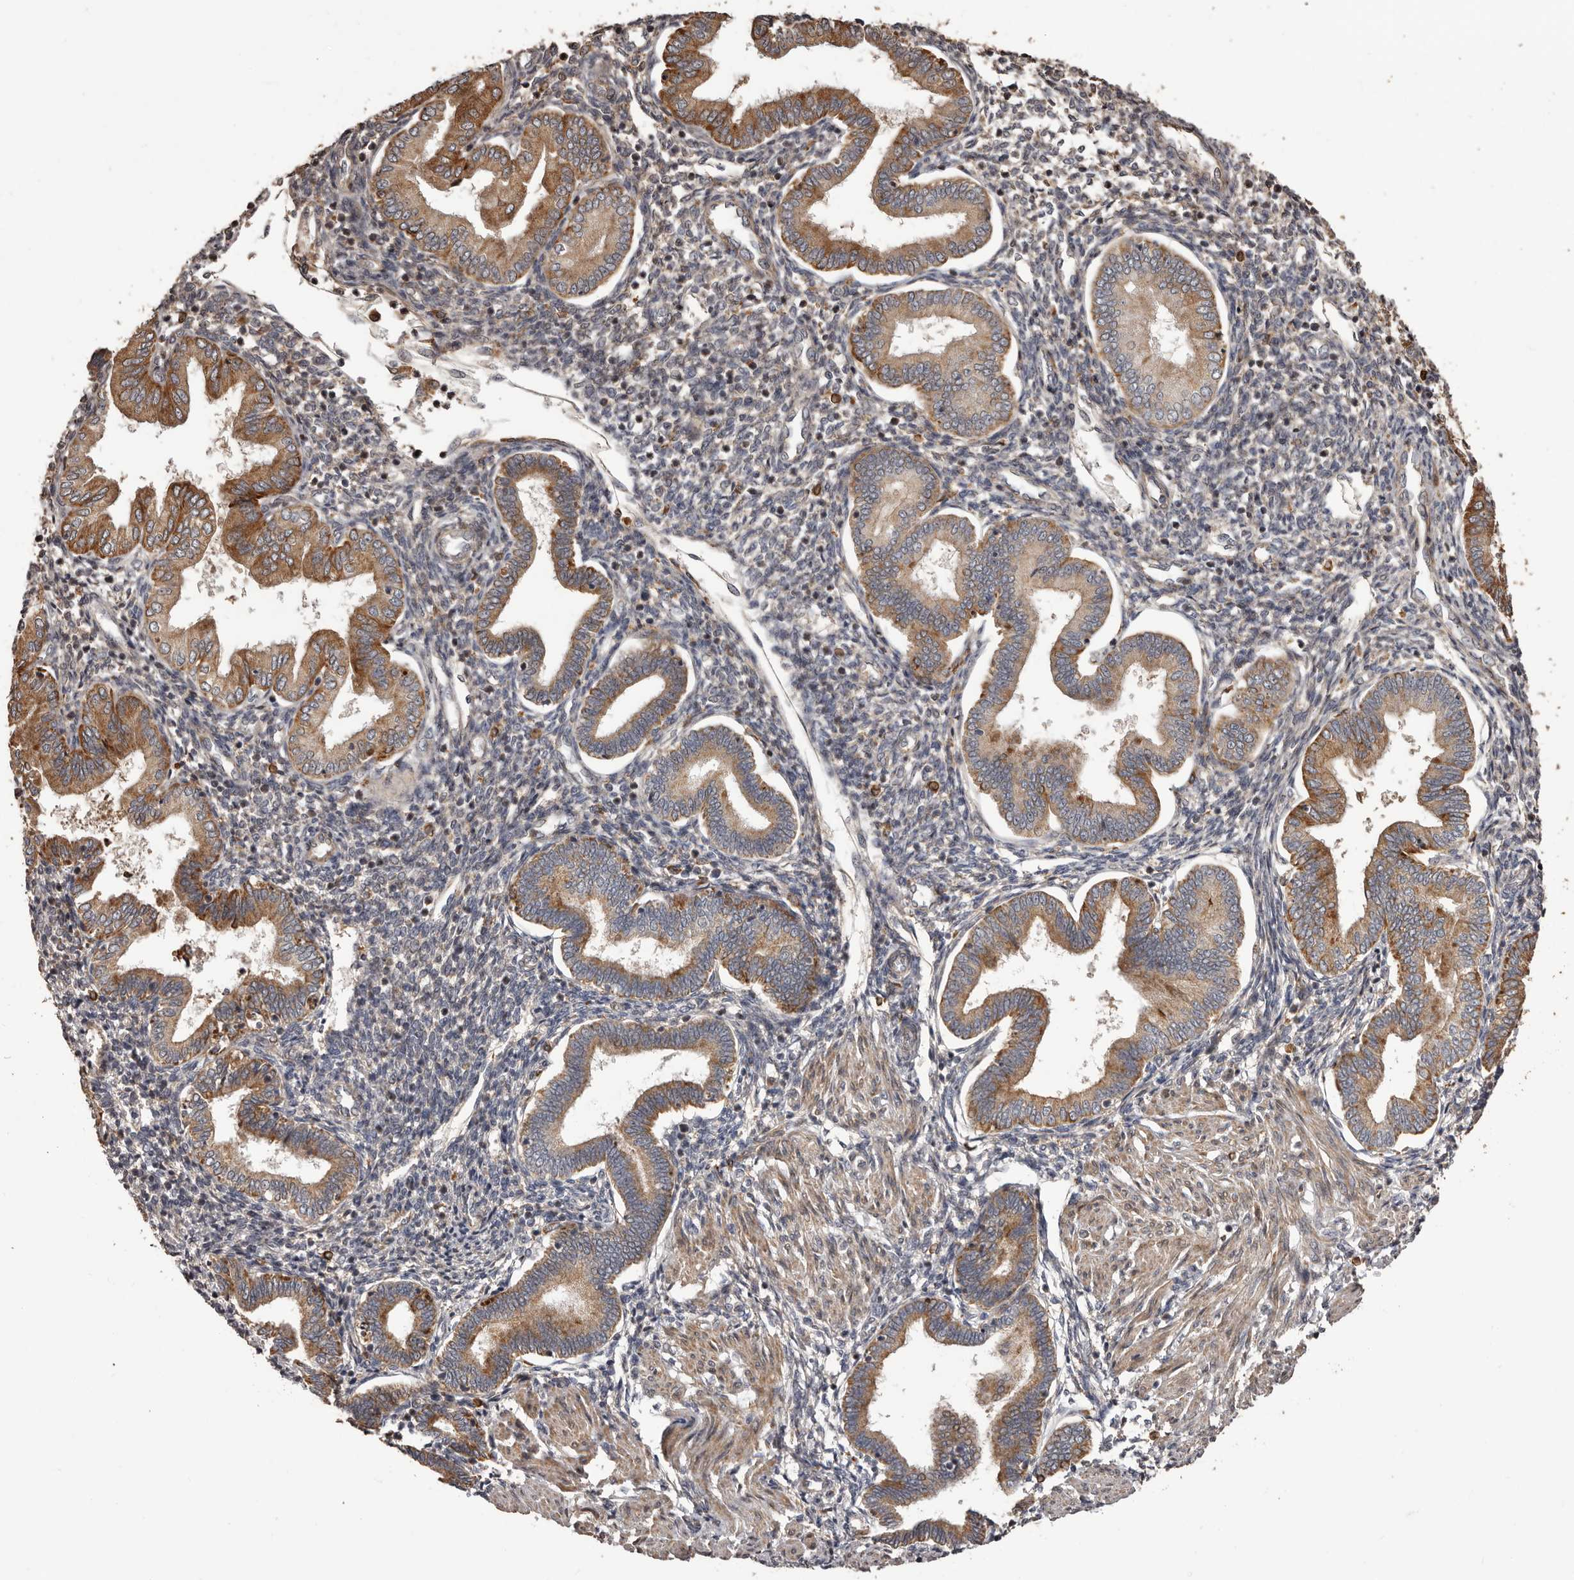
{"staining": {"intensity": "weak", "quantity": "<25%", "location": "cytoplasmic/membranous"}, "tissue": "endometrium", "cell_type": "Cells in endometrial stroma", "image_type": "normal", "snomed": [{"axis": "morphology", "description": "Normal tissue, NOS"}, {"axis": "topography", "description": "Endometrium"}], "caption": "Human endometrium stained for a protein using IHC exhibits no positivity in cells in endometrial stroma.", "gene": "ZCCHC7", "patient": {"sex": "female", "age": 53}}